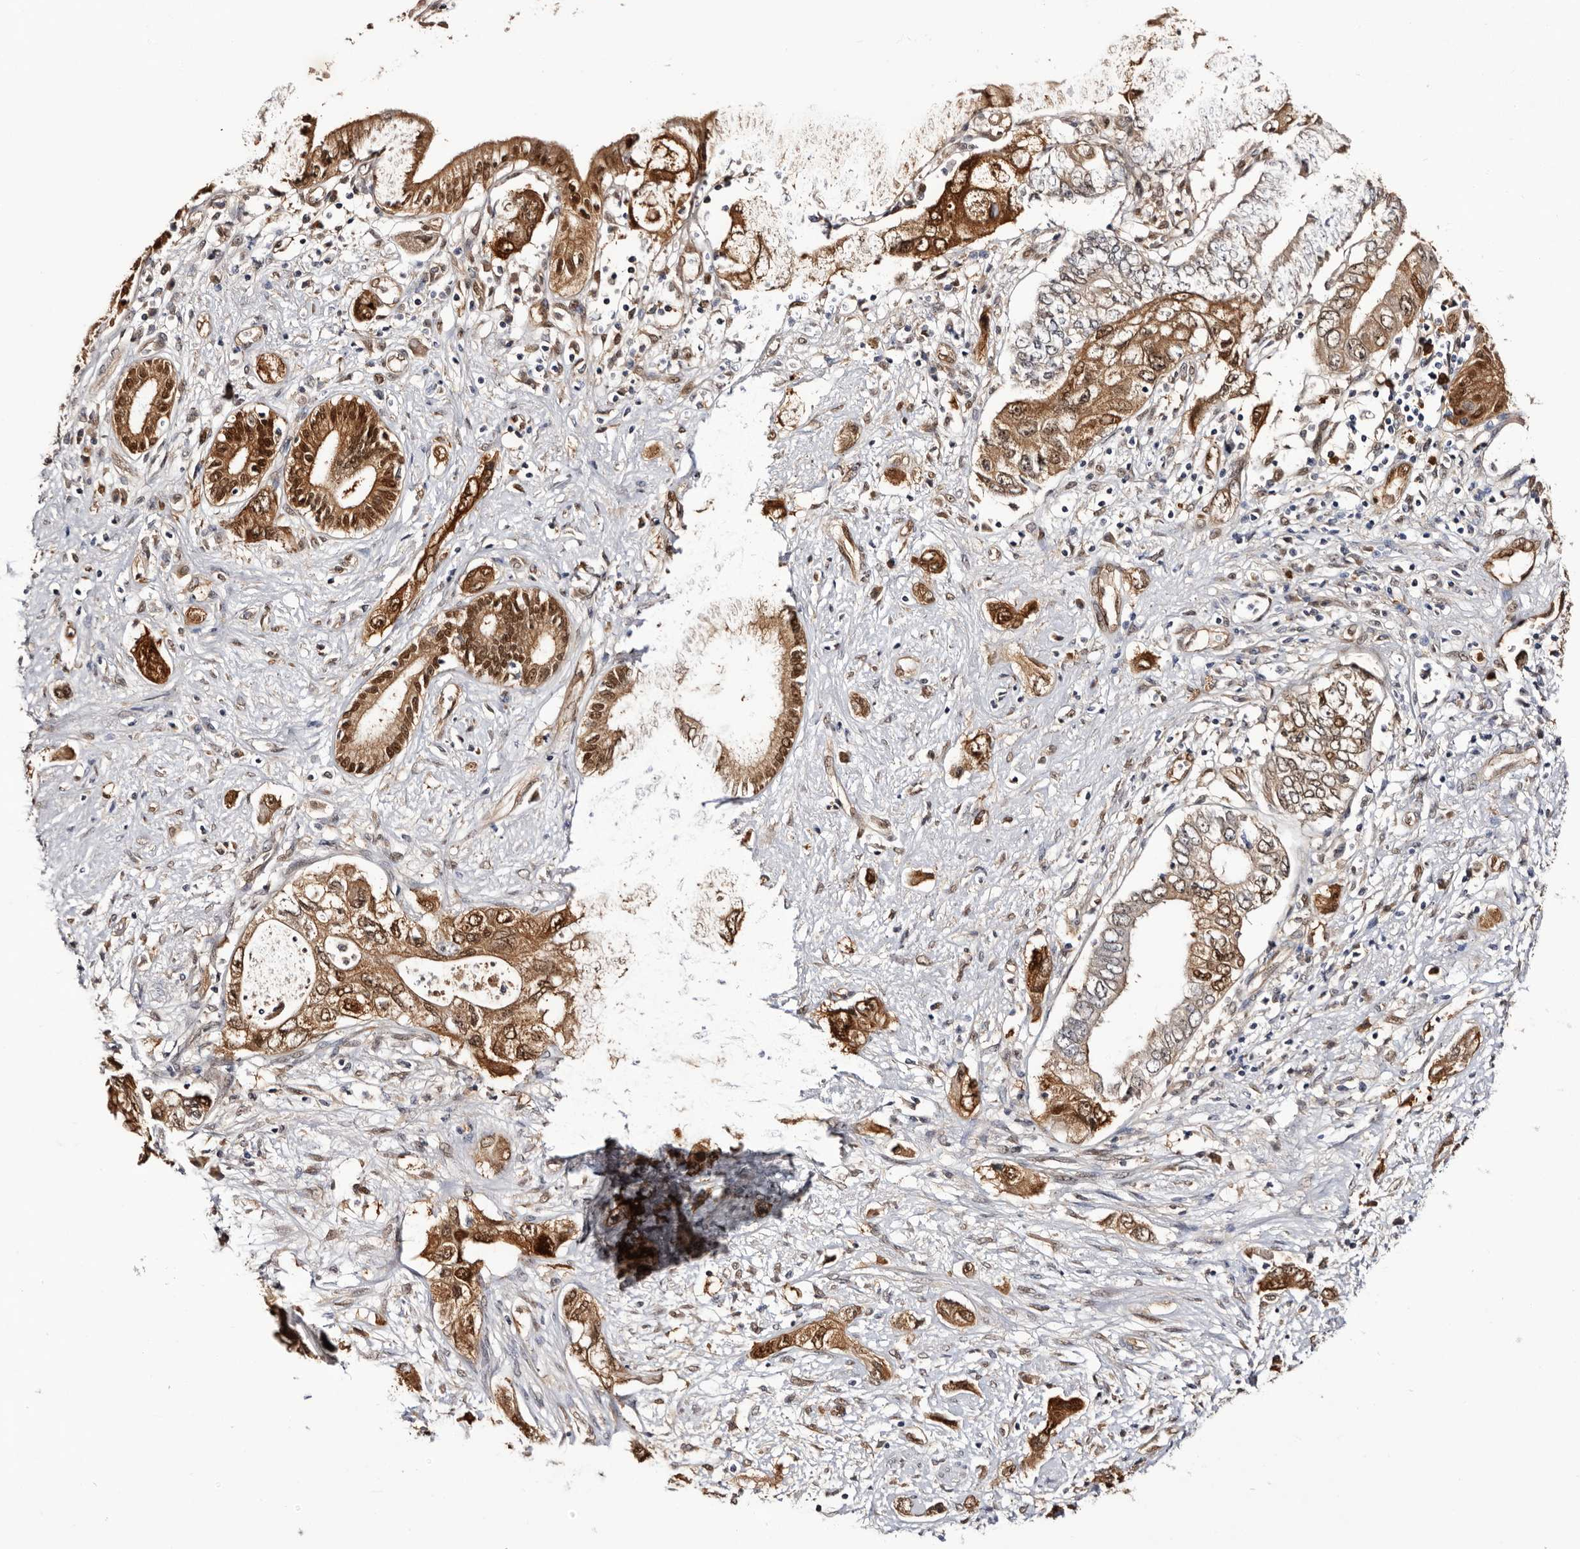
{"staining": {"intensity": "strong", "quantity": ">75%", "location": "cytoplasmic/membranous,nuclear"}, "tissue": "pancreatic cancer", "cell_type": "Tumor cells", "image_type": "cancer", "snomed": [{"axis": "morphology", "description": "Adenocarcinoma, NOS"}, {"axis": "topography", "description": "Pancreas"}], "caption": "The image reveals staining of pancreatic adenocarcinoma, revealing strong cytoplasmic/membranous and nuclear protein expression (brown color) within tumor cells. (IHC, brightfield microscopy, high magnification).", "gene": "TP53I3", "patient": {"sex": "female", "age": 73}}